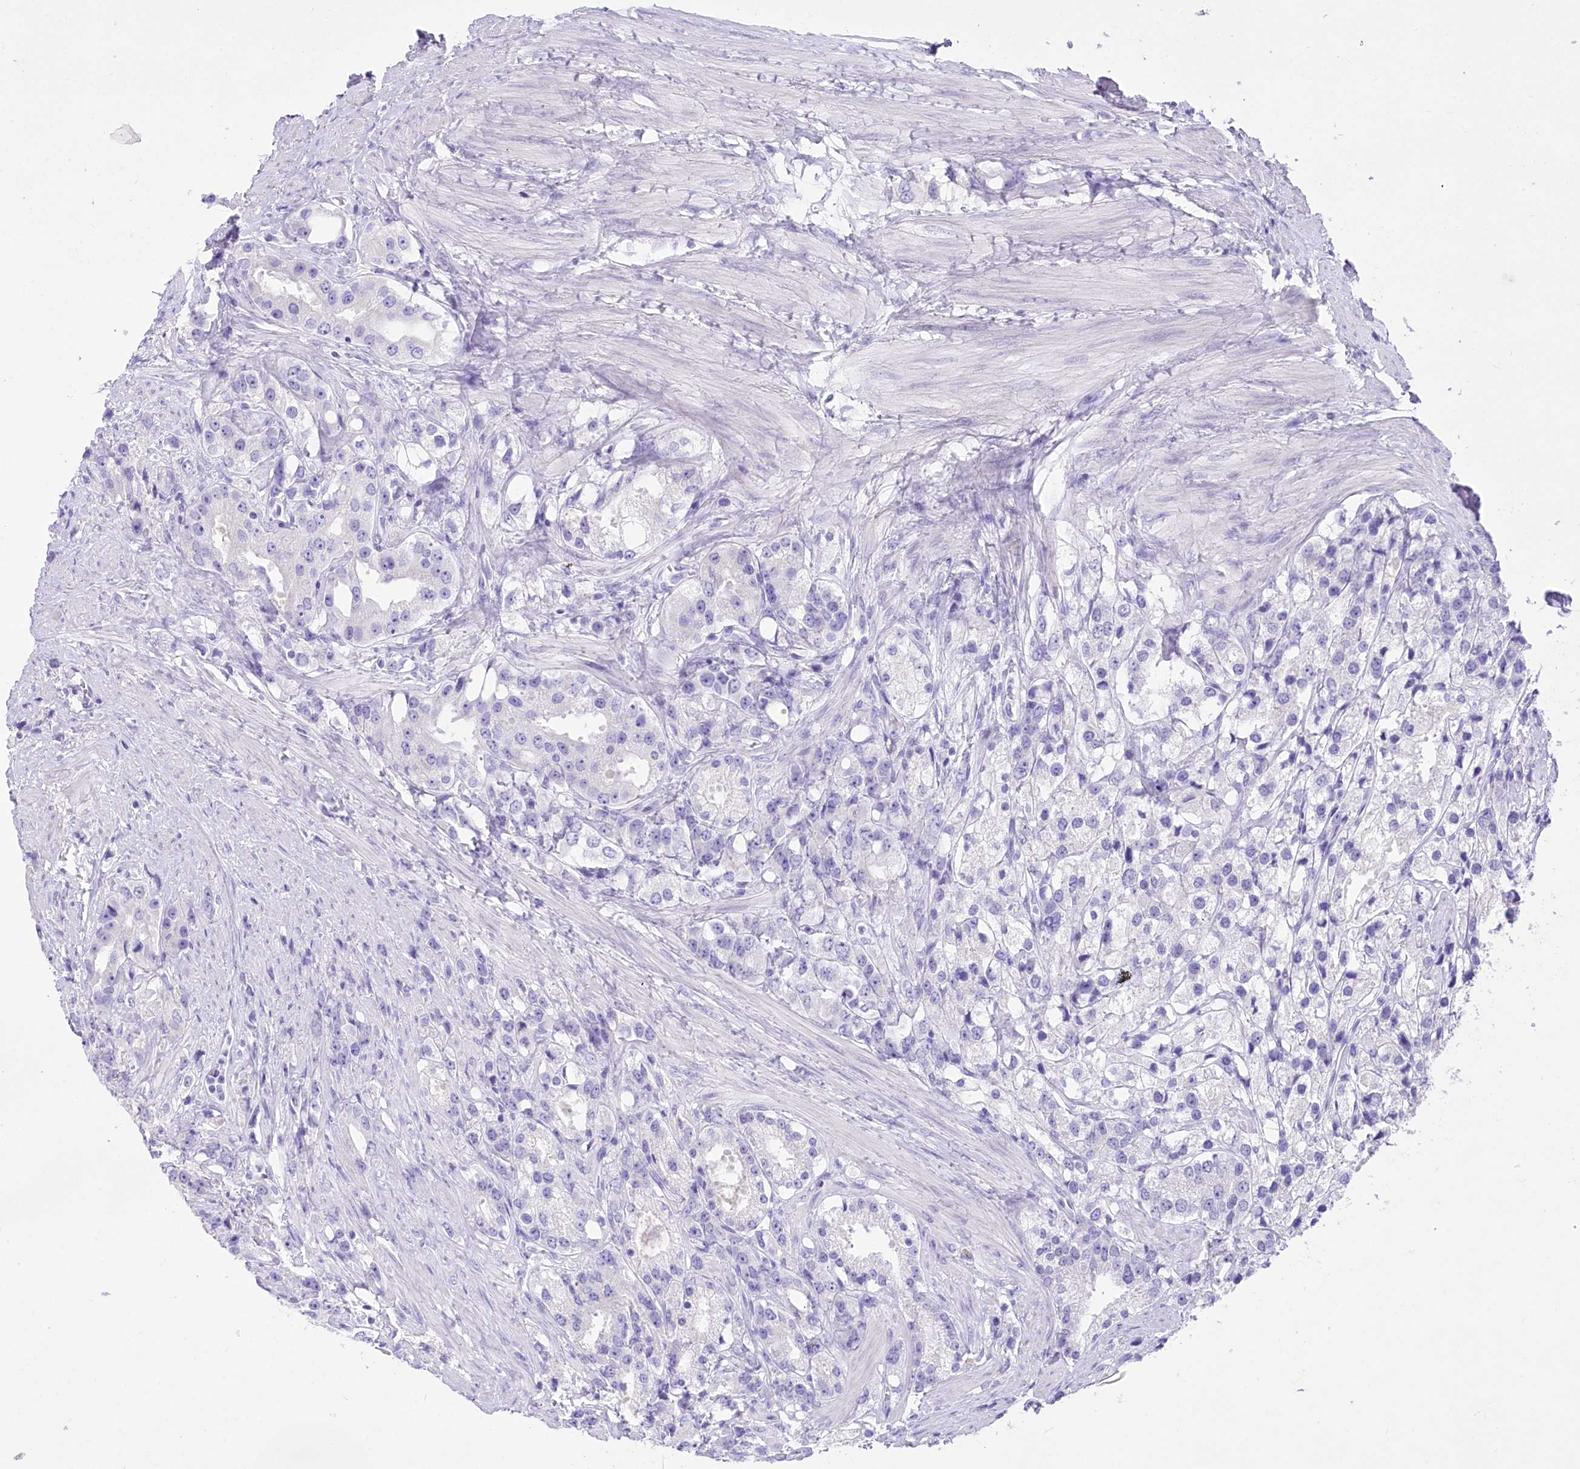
{"staining": {"intensity": "negative", "quantity": "none", "location": "none"}, "tissue": "prostate cancer", "cell_type": "Tumor cells", "image_type": "cancer", "snomed": [{"axis": "morphology", "description": "Adenocarcinoma, NOS"}, {"axis": "topography", "description": "Prostate"}], "caption": "This is an immunohistochemistry histopathology image of prostate cancer. There is no positivity in tumor cells.", "gene": "PBLD", "patient": {"sex": "male", "age": 79}}